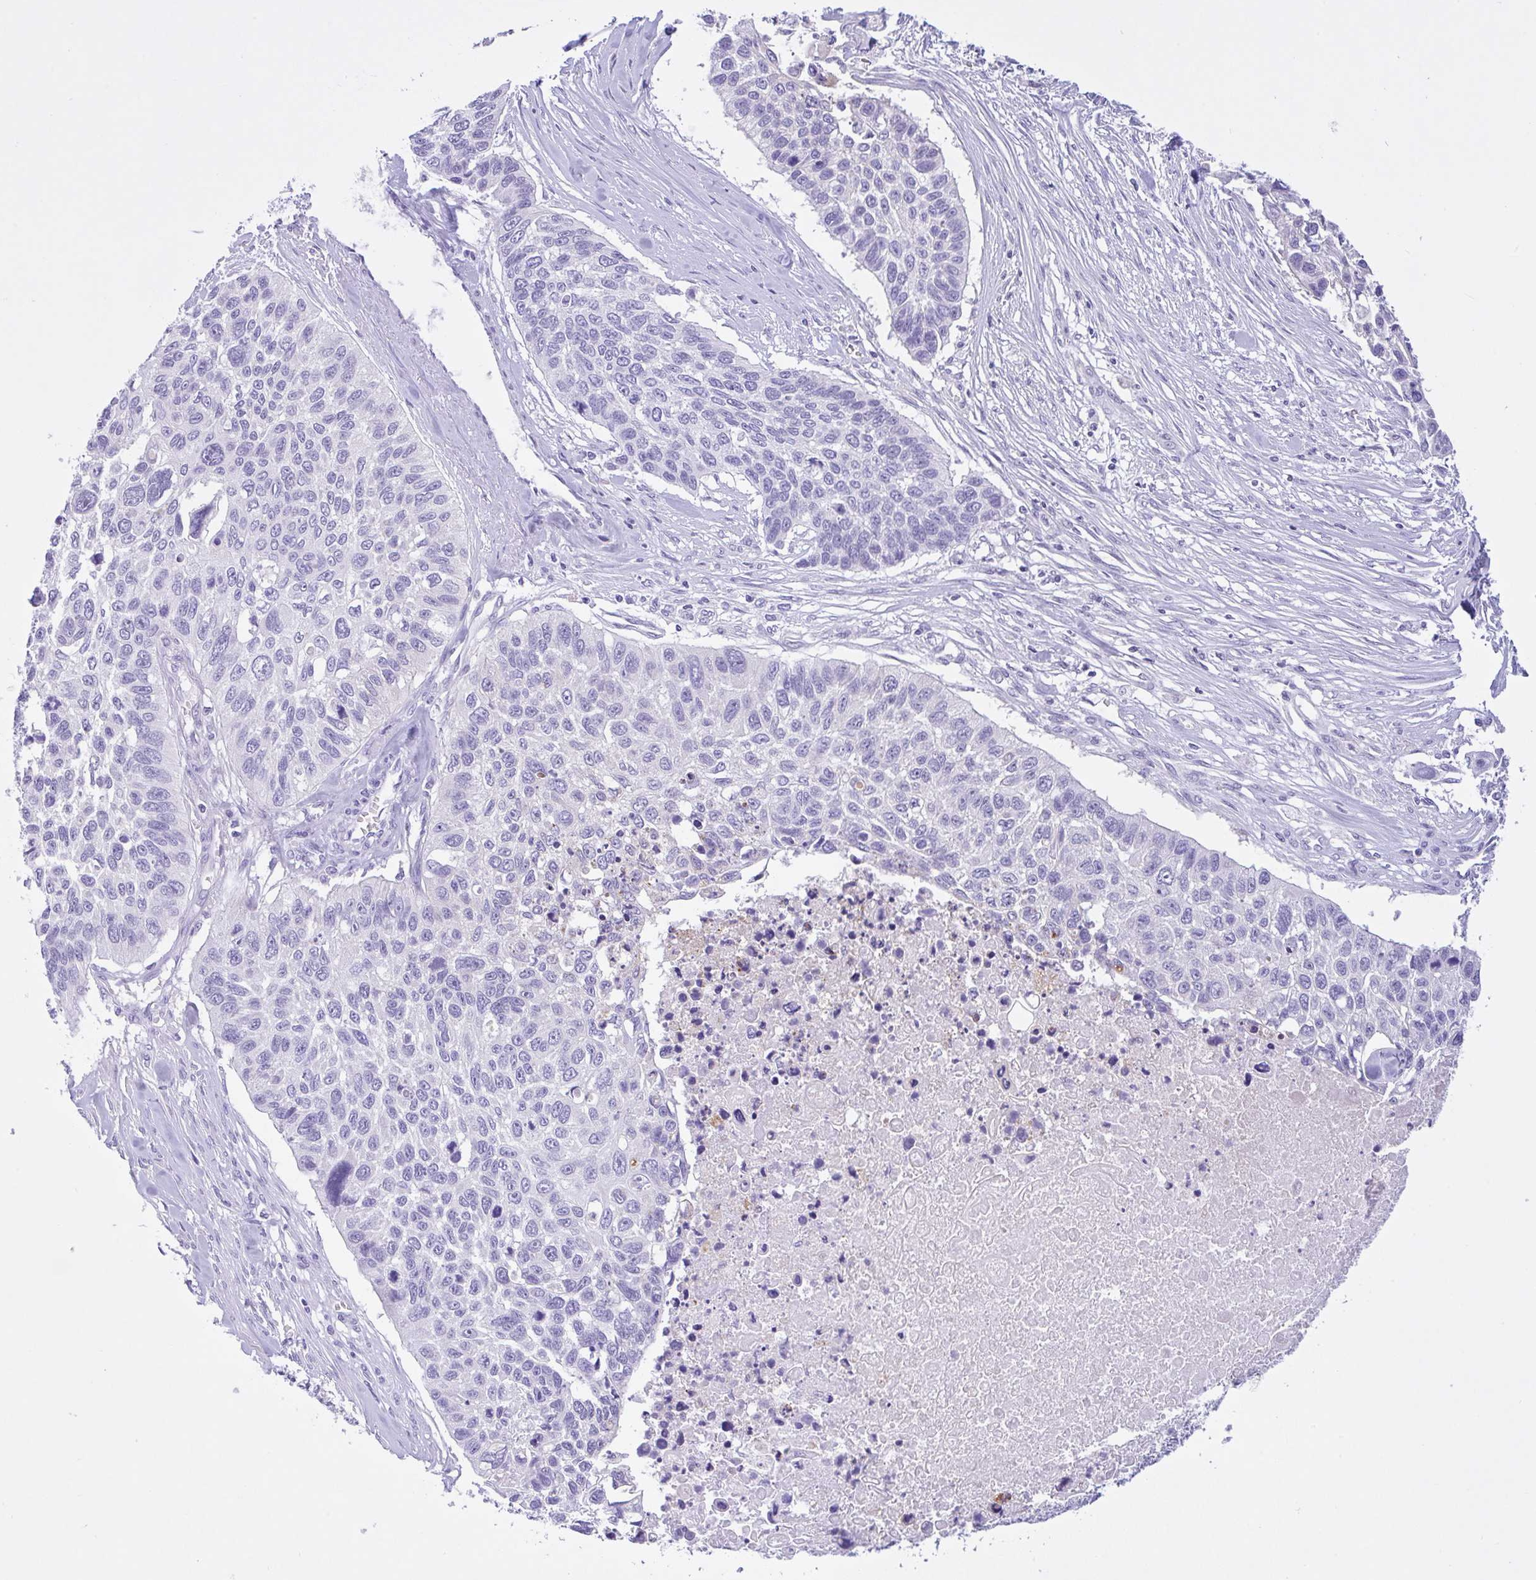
{"staining": {"intensity": "negative", "quantity": "none", "location": "none"}, "tissue": "lung cancer", "cell_type": "Tumor cells", "image_type": "cancer", "snomed": [{"axis": "morphology", "description": "Squamous cell carcinoma, NOS"}, {"axis": "topography", "description": "Lung"}], "caption": "Immunohistochemistry (IHC) micrograph of human lung squamous cell carcinoma stained for a protein (brown), which demonstrates no staining in tumor cells. (Stains: DAB (3,3'-diaminobenzidine) immunohistochemistry (IHC) with hematoxylin counter stain, Microscopy: brightfield microscopy at high magnification).", "gene": "NCF1", "patient": {"sex": "male", "age": 62}}